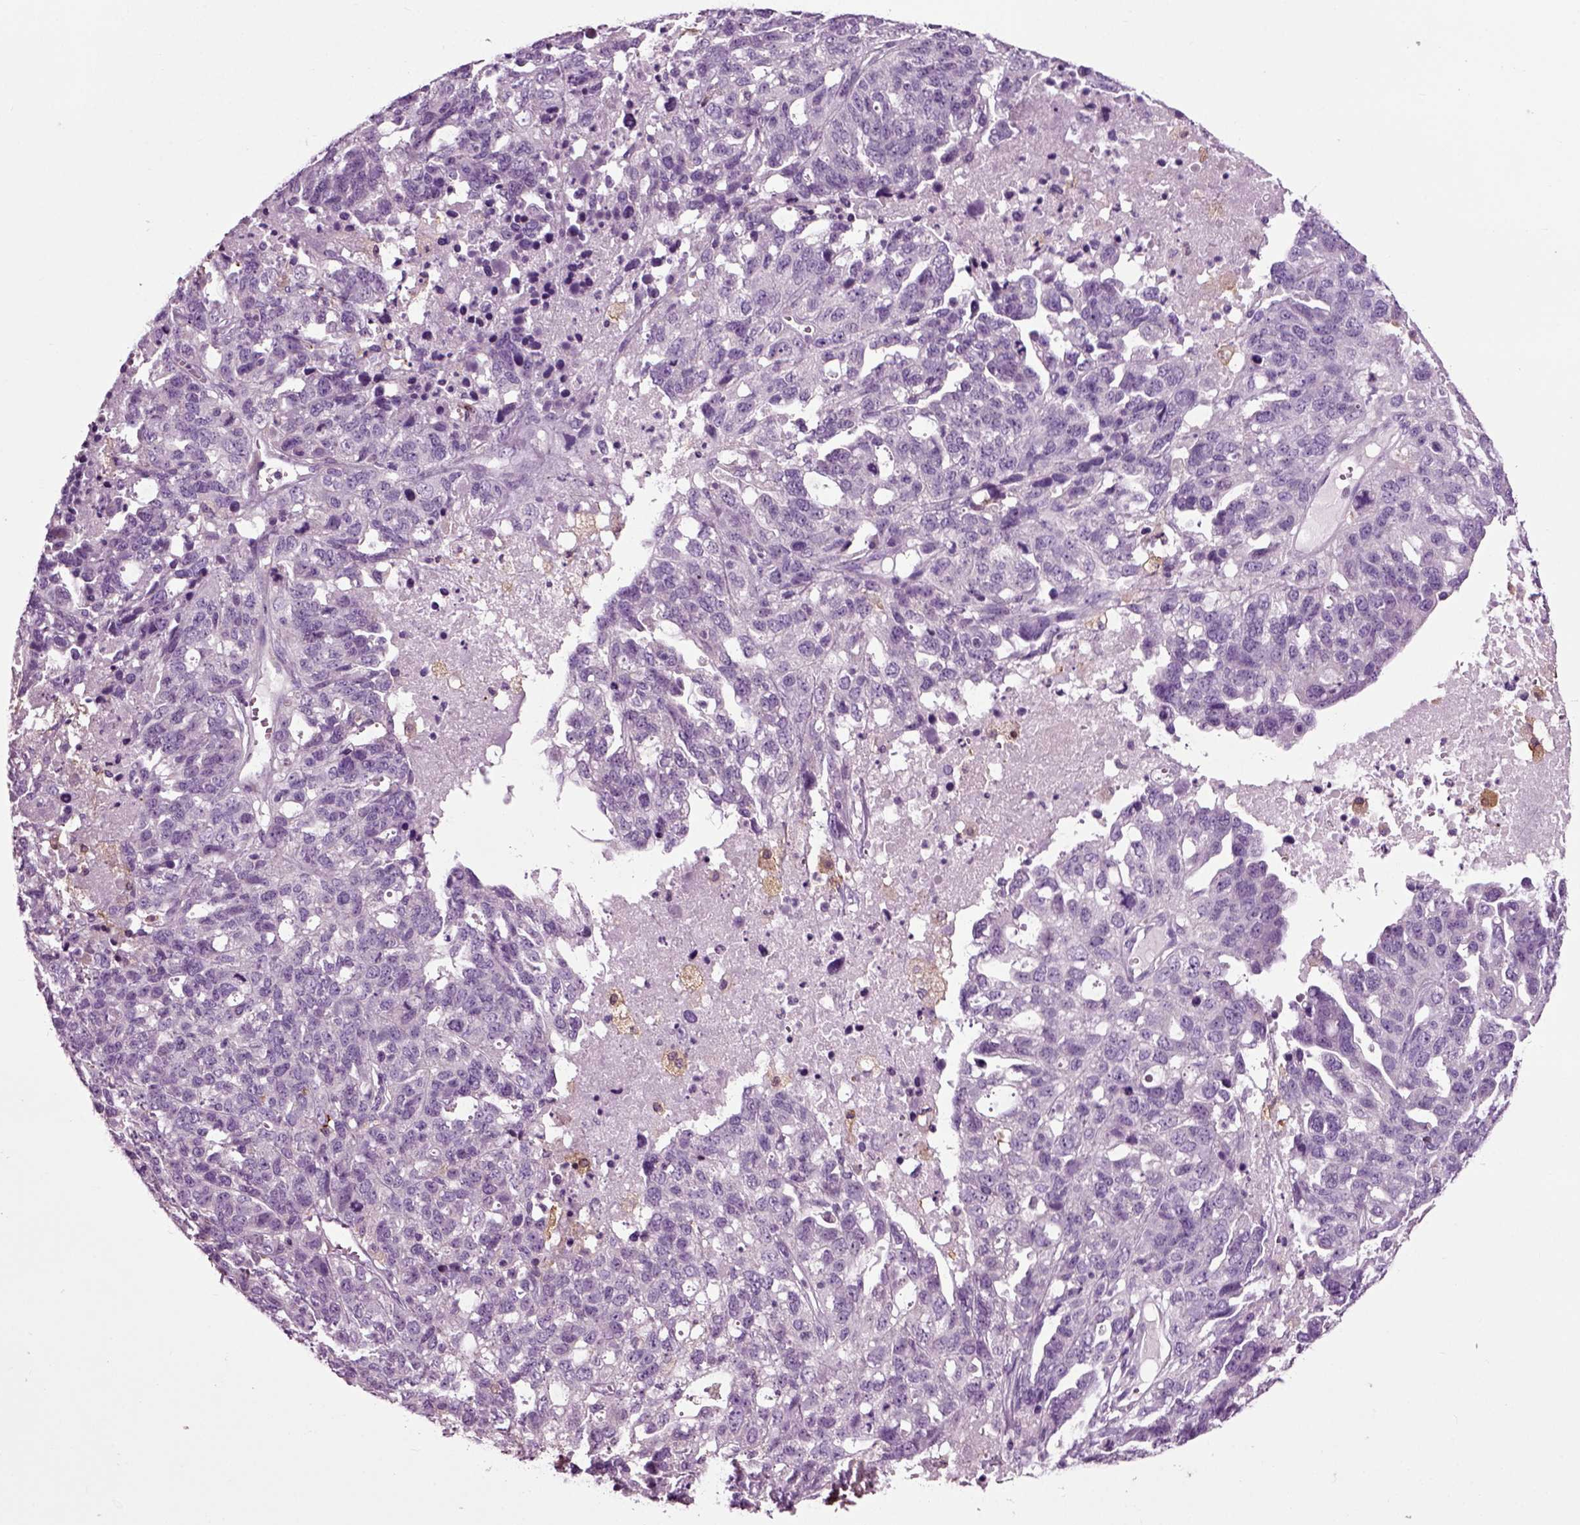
{"staining": {"intensity": "negative", "quantity": "none", "location": "none"}, "tissue": "ovarian cancer", "cell_type": "Tumor cells", "image_type": "cancer", "snomed": [{"axis": "morphology", "description": "Cystadenocarcinoma, serous, NOS"}, {"axis": "topography", "description": "Ovary"}], "caption": "This micrograph is of ovarian serous cystadenocarcinoma stained with IHC to label a protein in brown with the nuclei are counter-stained blue. There is no staining in tumor cells.", "gene": "DNAH10", "patient": {"sex": "female", "age": 71}}